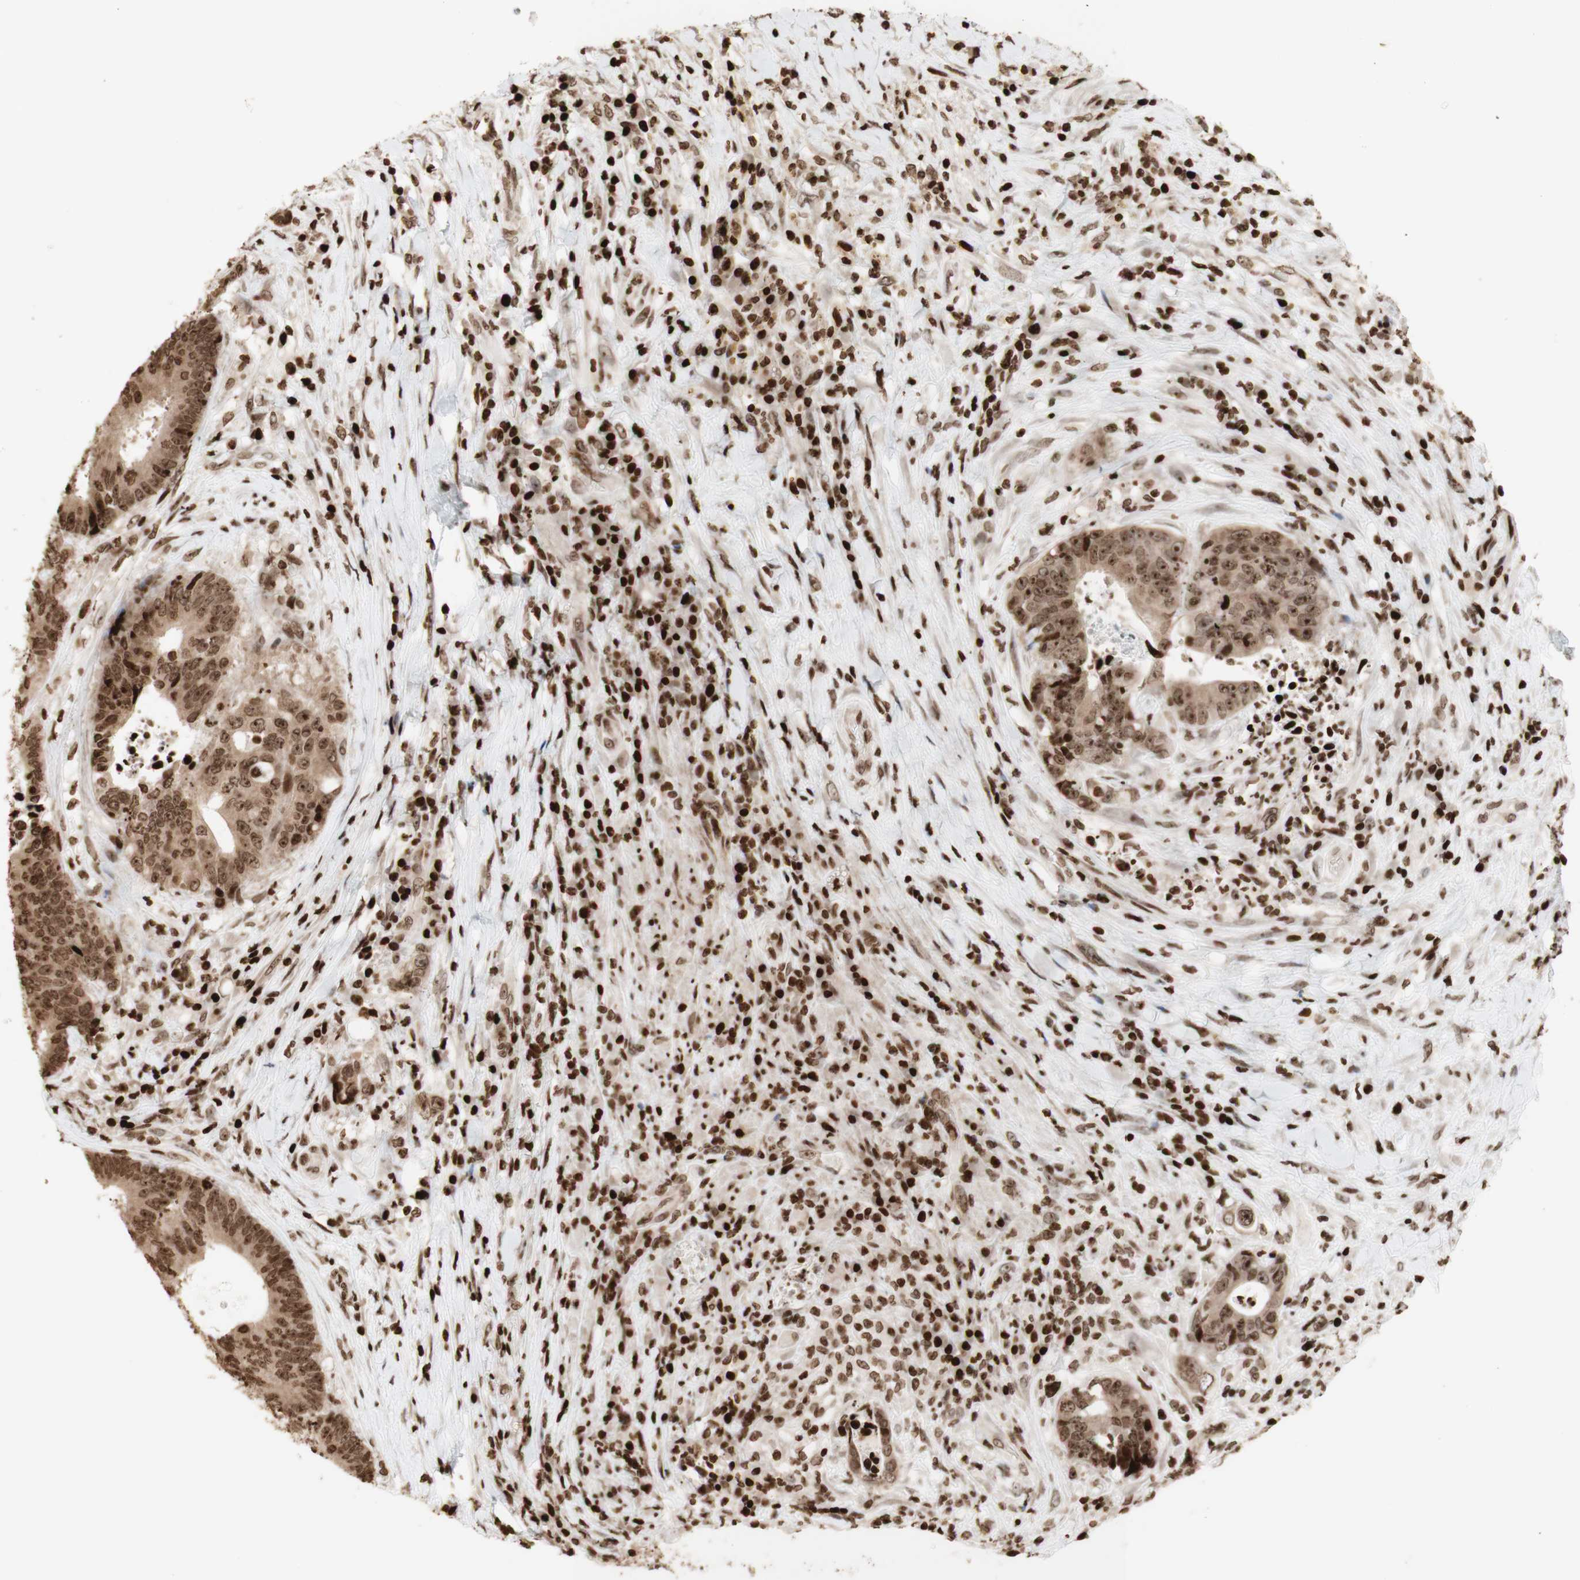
{"staining": {"intensity": "strong", "quantity": ">75%", "location": "nuclear"}, "tissue": "colorectal cancer", "cell_type": "Tumor cells", "image_type": "cancer", "snomed": [{"axis": "morphology", "description": "Adenocarcinoma, NOS"}, {"axis": "topography", "description": "Rectum"}], "caption": "A high amount of strong nuclear staining is present in about >75% of tumor cells in adenocarcinoma (colorectal) tissue. Nuclei are stained in blue.", "gene": "NCAPD2", "patient": {"sex": "male", "age": 72}}